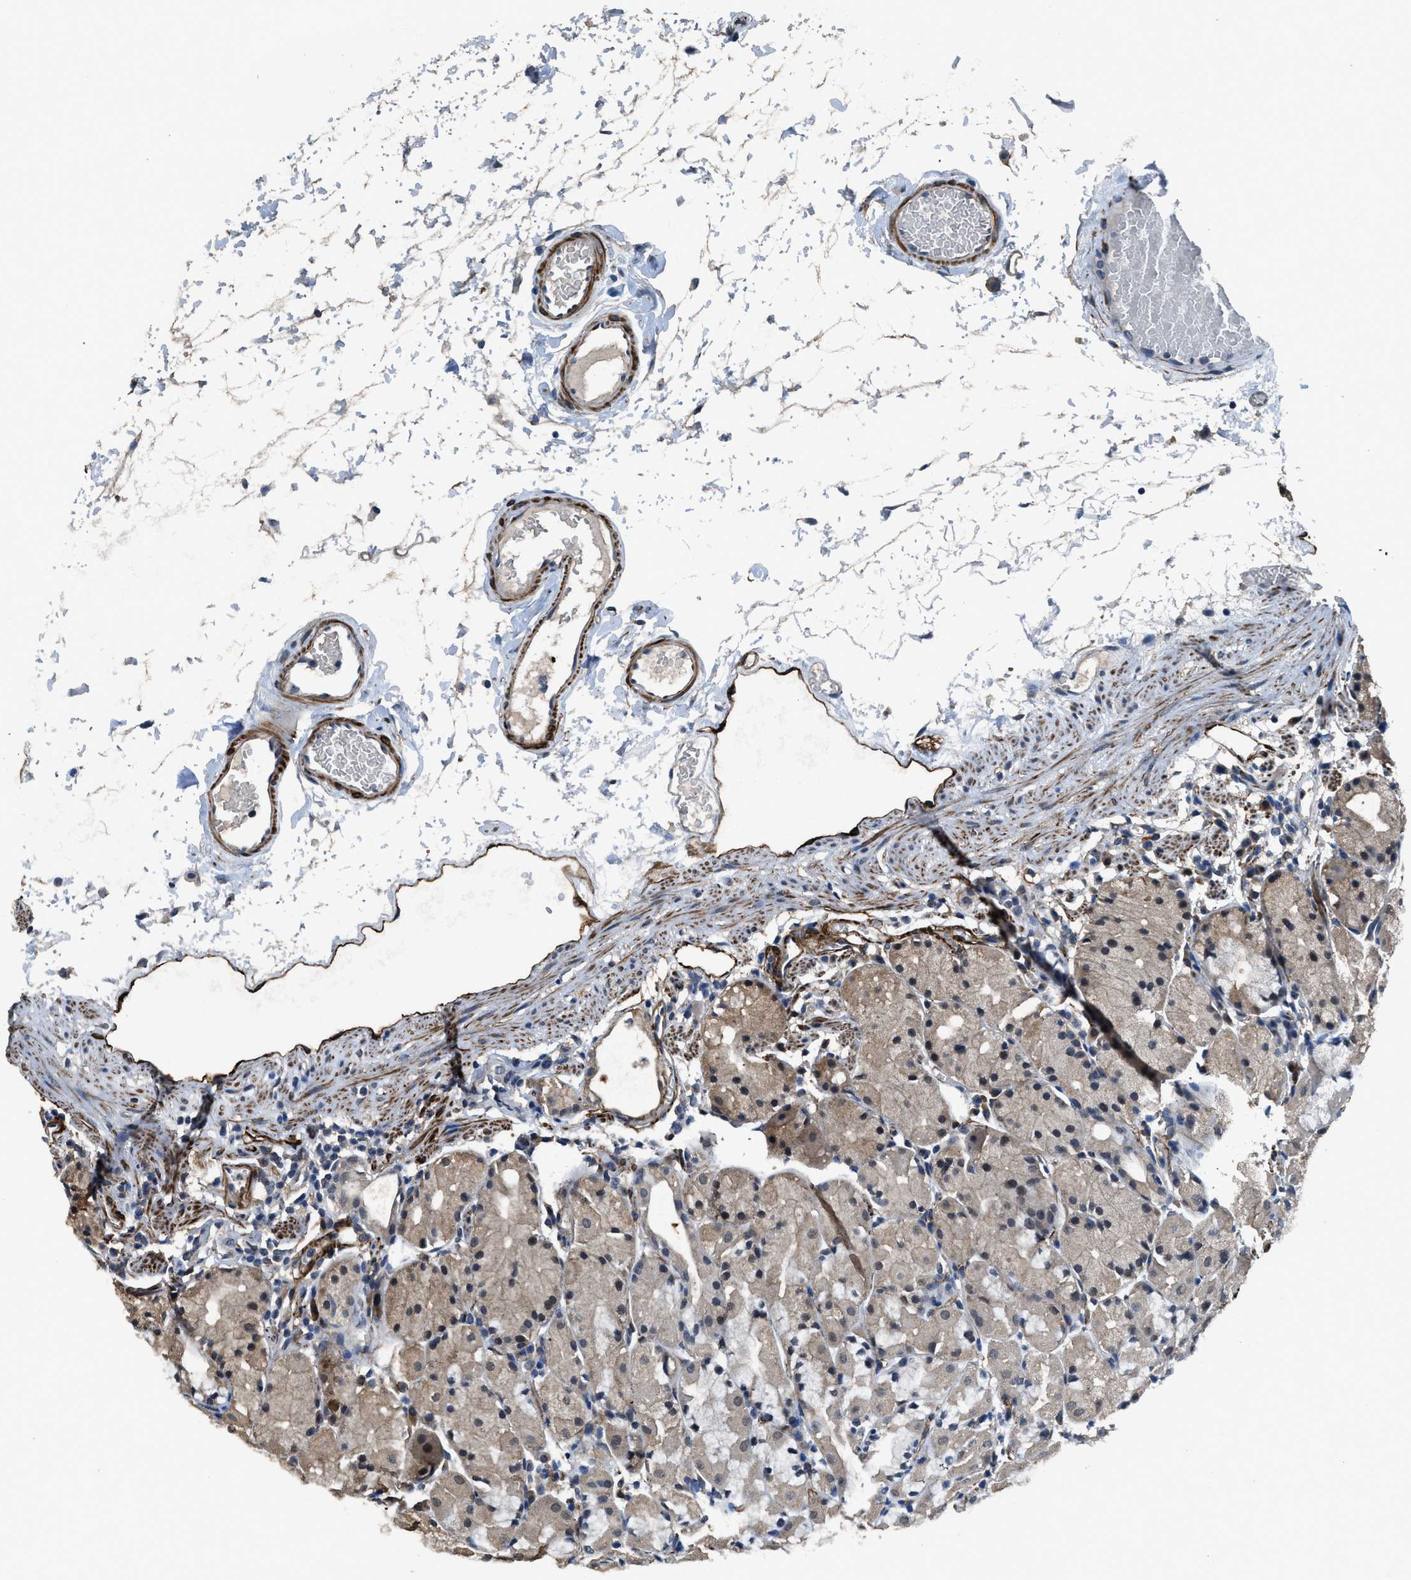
{"staining": {"intensity": "moderate", "quantity": "<25%", "location": "cytoplasmic/membranous"}, "tissue": "stomach", "cell_type": "Glandular cells", "image_type": "normal", "snomed": [{"axis": "morphology", "description": "Normal tissue, NOS"}, {"axis": "topography", "description": "Stomach"}, {"axis": "topography", "description": "Stomach, lower"}], "caption": "Protein expression analysis of unremarkable stomach exhibits moderate cytoplasmic/membranous positivity in about <25% of glandular cells.", "gene": "SYNM", "patient": {"sex": "female", "age": 75}}